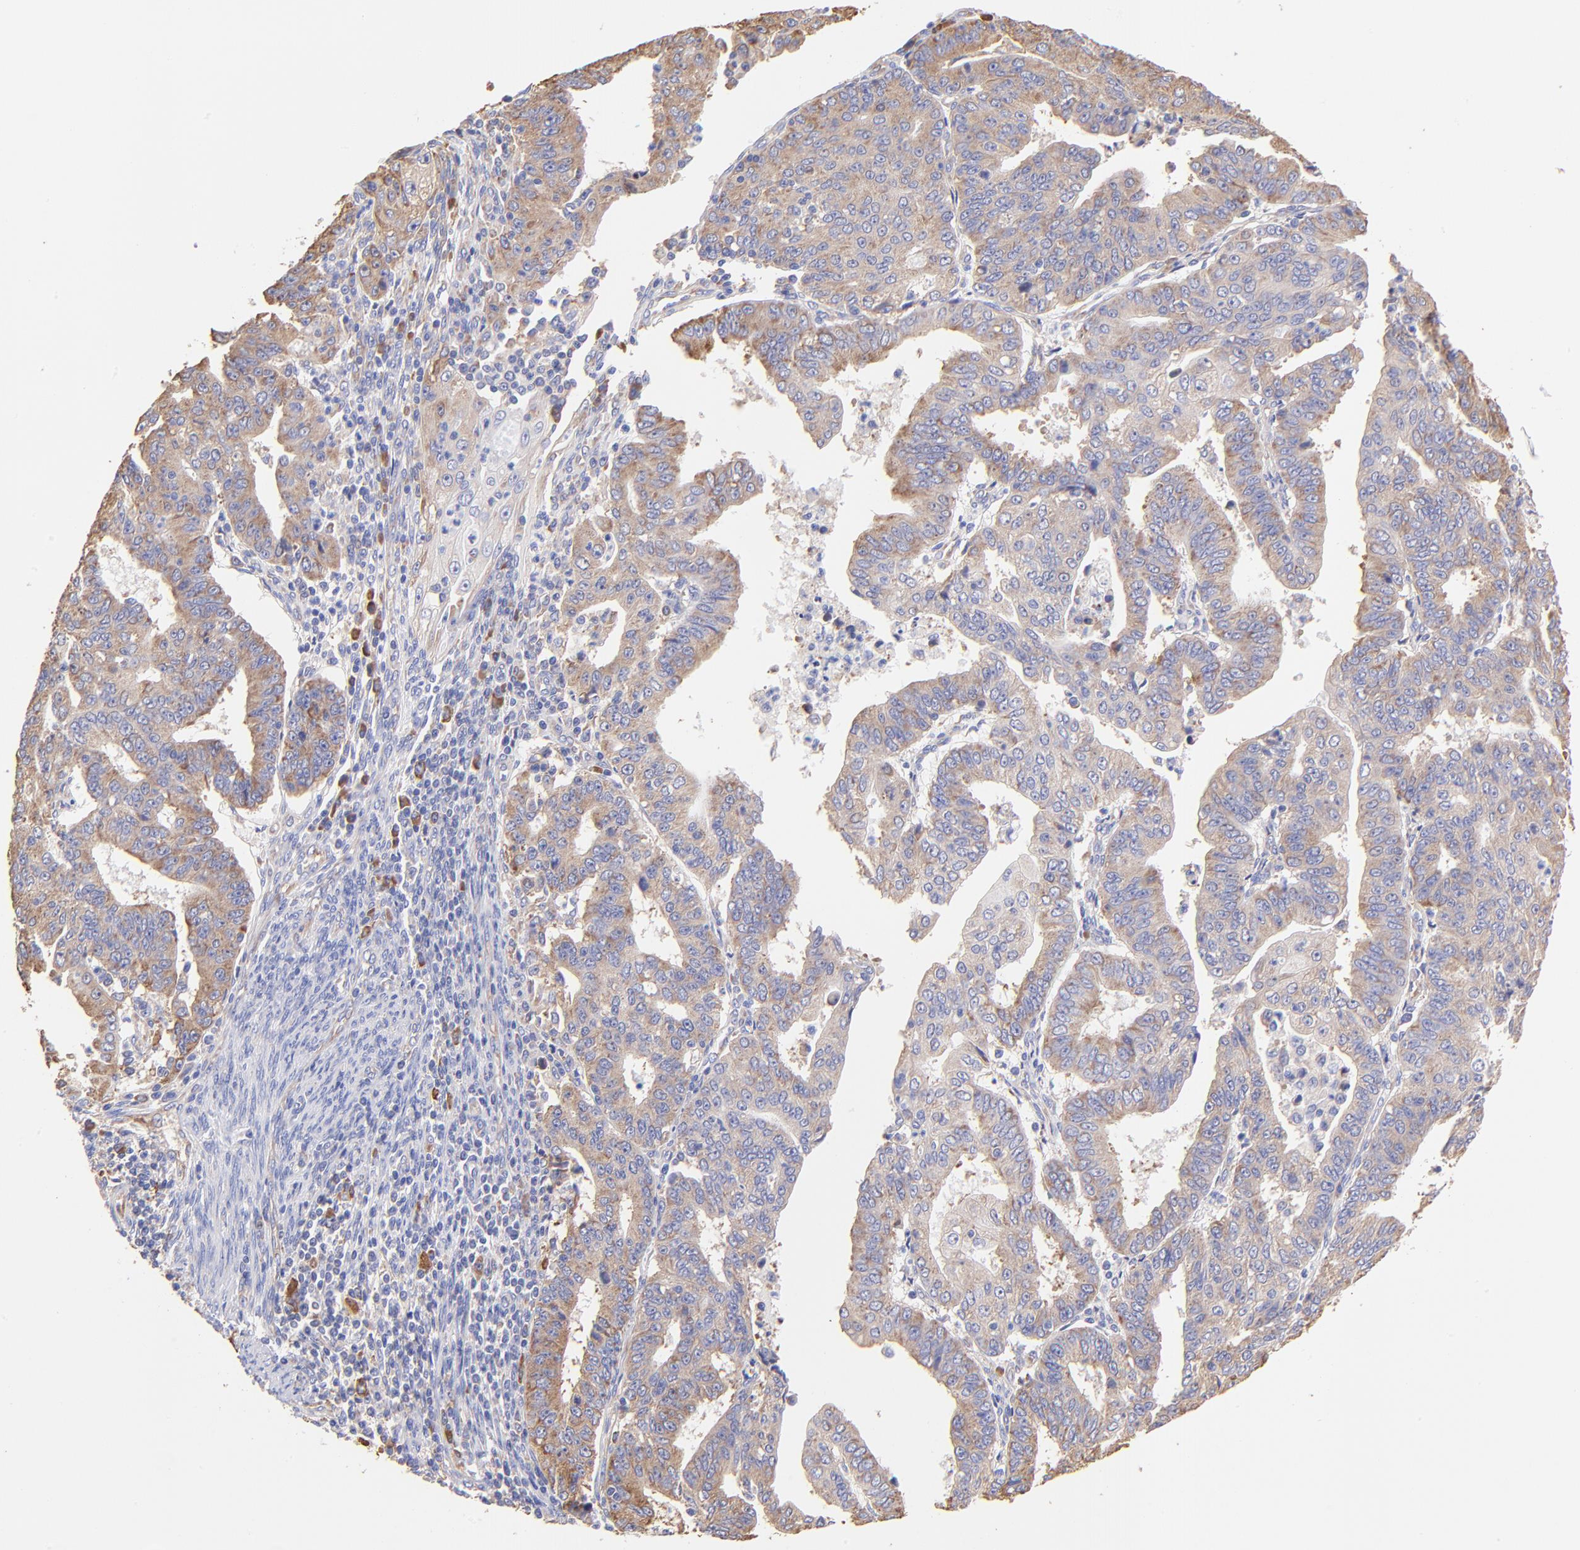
{"staining": {"intensity": "moderate", "quantity": ">75%", "location": "cytoplasmic/membranous"}, "tissue": "endometrial cancer", "cell_type": "Tumor cells", "image_type": "cancer", "snomed": [{"axis": "morphology", "description": "Adenocarcinoma, NOS"}, {"axis": "topography", "description": "Endometrium"}], "caption": "Immunohistochemical staining of adenocarcinoma (endometrial) reveals medium levels of moderate cytoplasmic/membranous staining in approximately >75% of tumor cells.", "gene": "RPL30", "patient": {"sex": "female", "age": 56}}